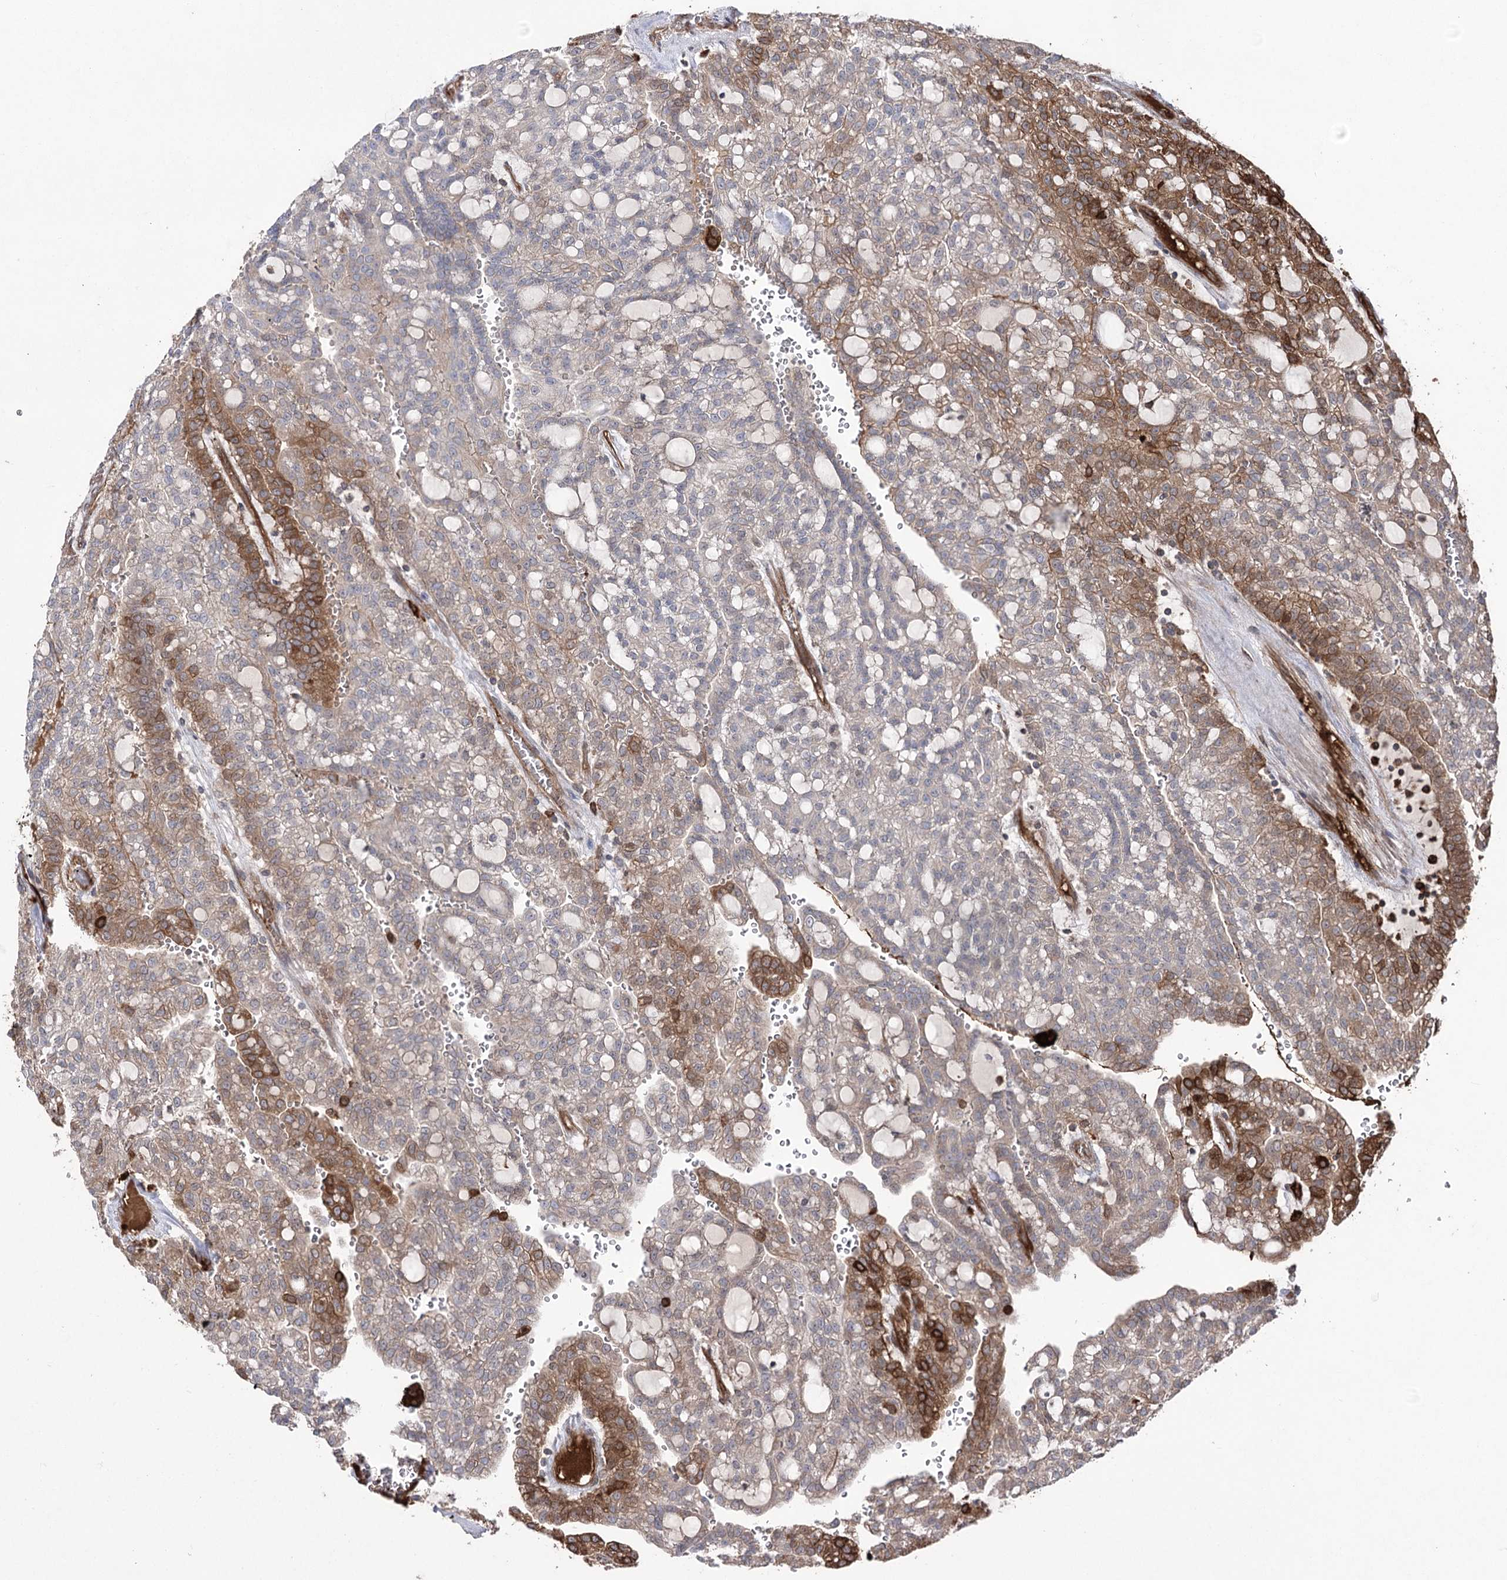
{"staining": {"intensity": "moderate", "quantity": "25%-75%", "location": "cytoplasmic/membranous"}, "tissue": "renal cancer", "cell_type": "Tumor cells", "image_type": "cancer", "snomed": [{"axis": "morphology", "description": "Adenocarcinoma, NOS"}, {"axis": "topography", "description": "Kidney"}], "caption": "Immunohistochemistry photomicrograph of adenocarcinoma (renal) stained for a protein (brown), which displays medium levels of moderate cytoplasmic/membranous staining in approximately 25%-75% of tumor cells.", "gene": "OTUD1", "patient": {"sex": "male", "age": 63}}